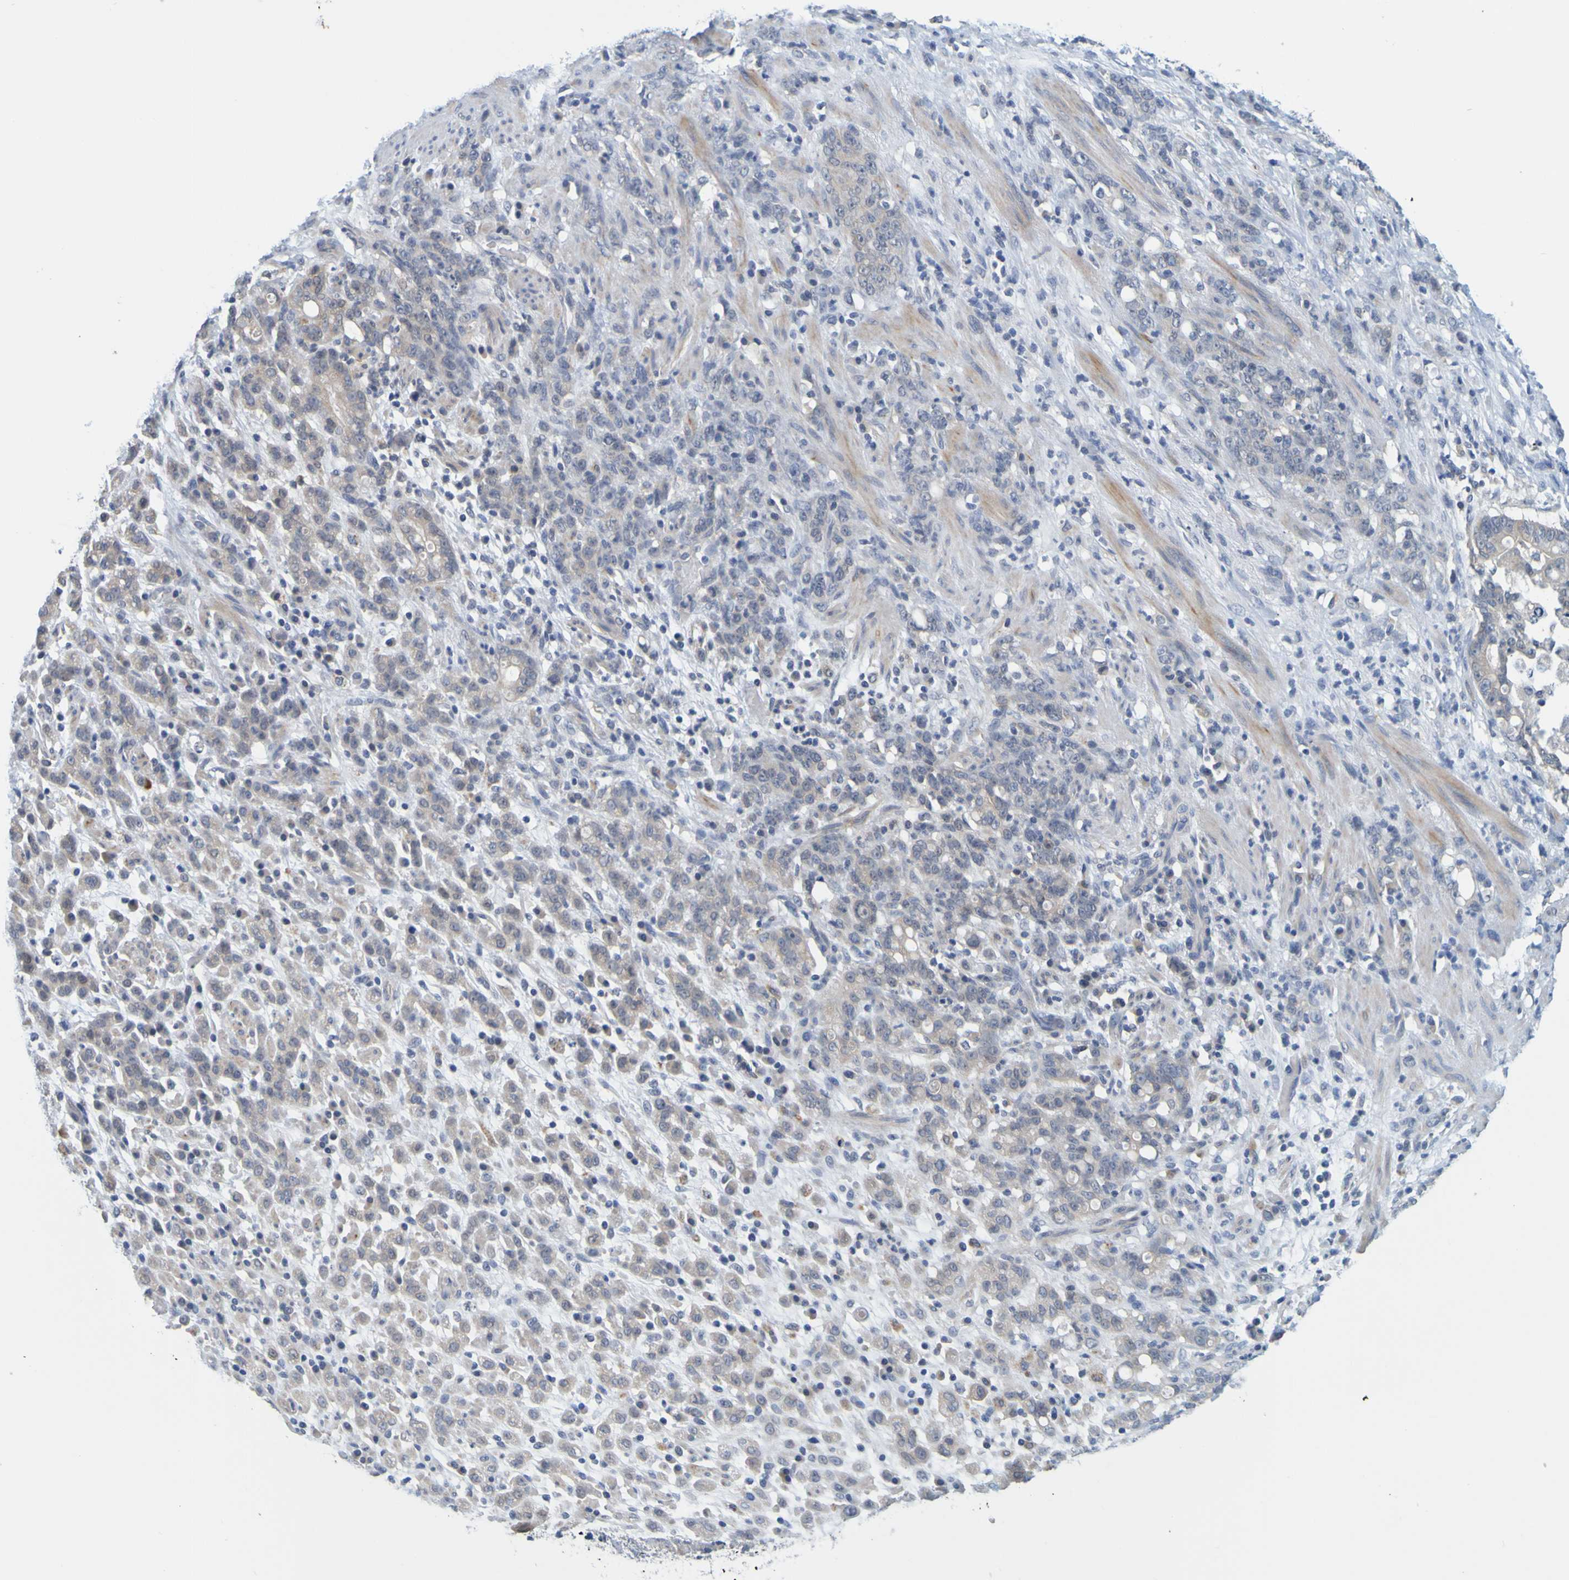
{"staining": {"intensity": "negative", "quantity": "none", "location": "none"}, "tissue": "stomach cancer", "cell_type": "Tumor cells", "image_type": "cancer", "snomed": [{"axis": "morphology", "description": "Adenocarcinoma, NOS"}, {"axis": "topography", "description": "Stomach, lower"}], "caption": "IHC micrograph of stomach adenocarcinoma stained for a protein (brown), which demonstrates no staining in tumor cells. (IHC, brightfield microscopy, high magnification).", "gene": "ENDOU", "patient": {"sex": "male", "age": 88}}